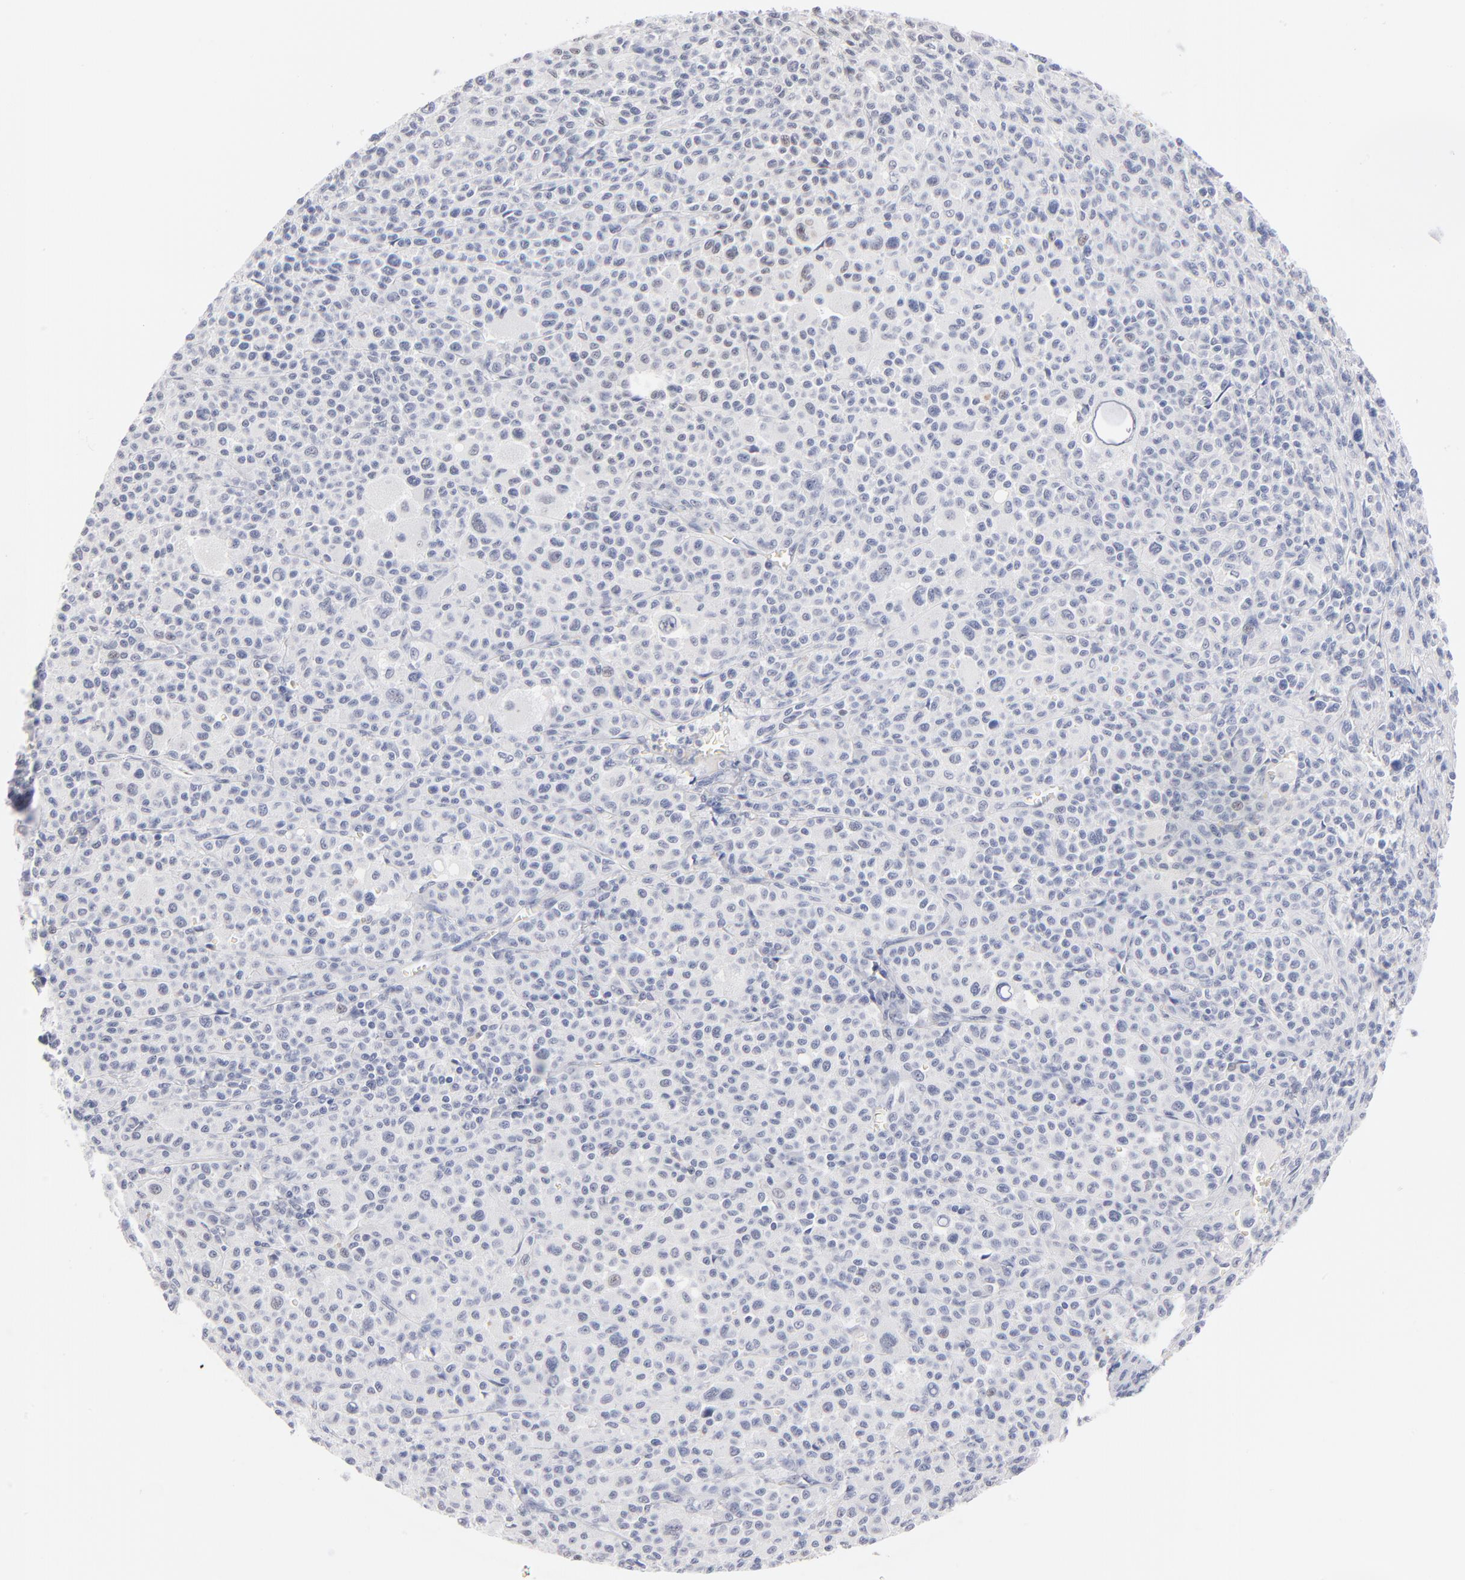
{"staining": {"intensity": "negative", "quantity": "none", "location": "none"}, "tissue": "melanoma", "cell_type": "Tumor cells", "image_type": "cancer", "snomed": [{"axis": "morphology", "description": "Malignant melanoma, Metastatic site"}, {"axis": "topography", "description": "Skin"}], "caption": "Tumor cells are negative for brown protein staining in malignant melanoma (metastatic site).", "gene": "KHNYN", "patient": {"sex": "female", "age": 74}}